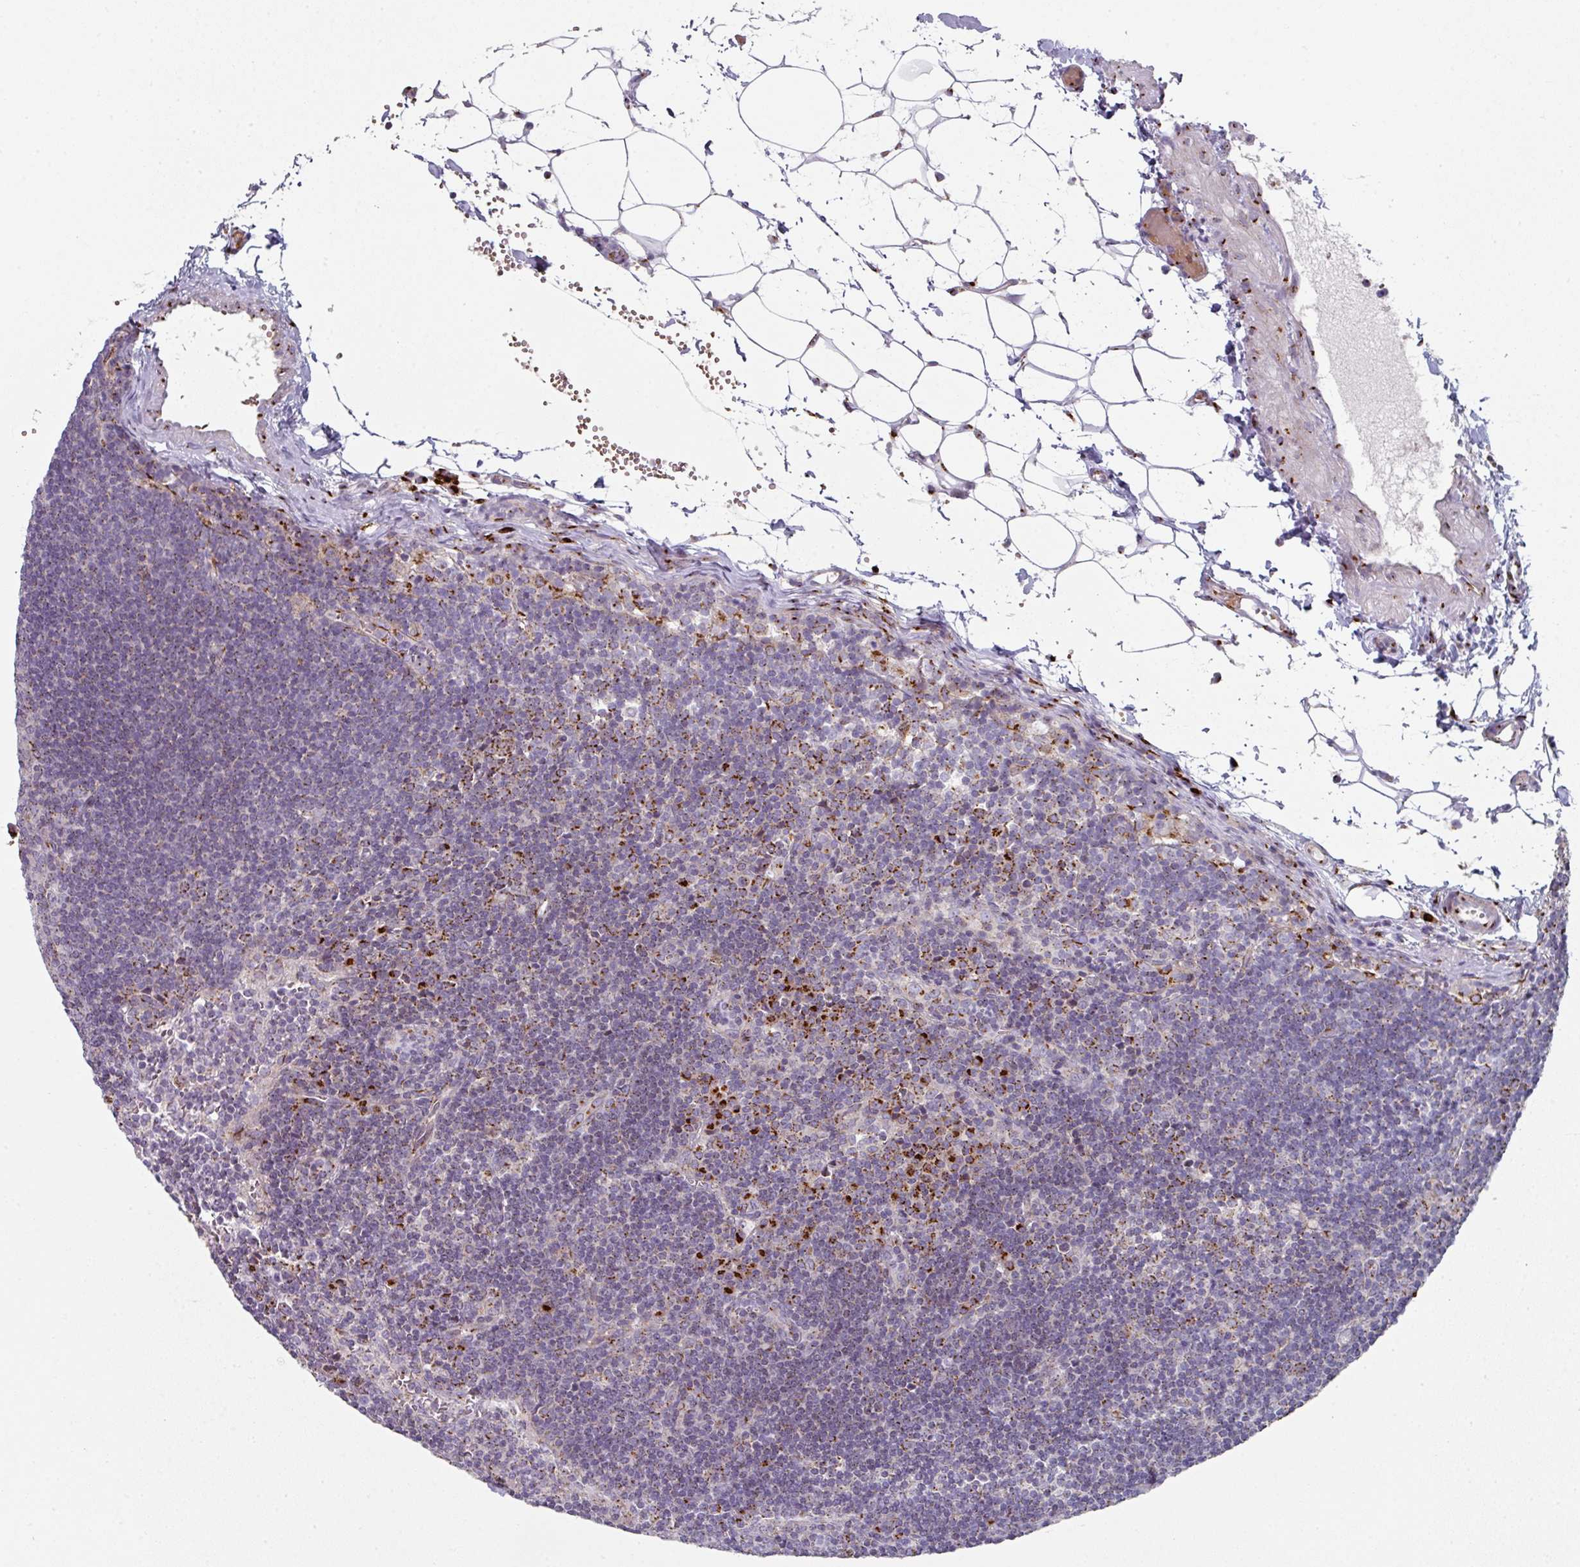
{"staining": {"intensity": "negative", "quantity": "none", "location": "none"}, "tissue": "lymph node", "cell_type": "Germinal center cells", "image_type": "normal", "snomed": [{"axis": "morphology", "description": "Normal tissue, NOS"}, {"axis": "topography", "description": "Lymph node"}], "caption": "High power microscopy micrograph of an immunohistochemistry micrograph of unremarkable lymph node, revealing no significant expression in germinal center cells.", "gene": "CCDC85B", "patient": {"sex": "female", "age": 29}}